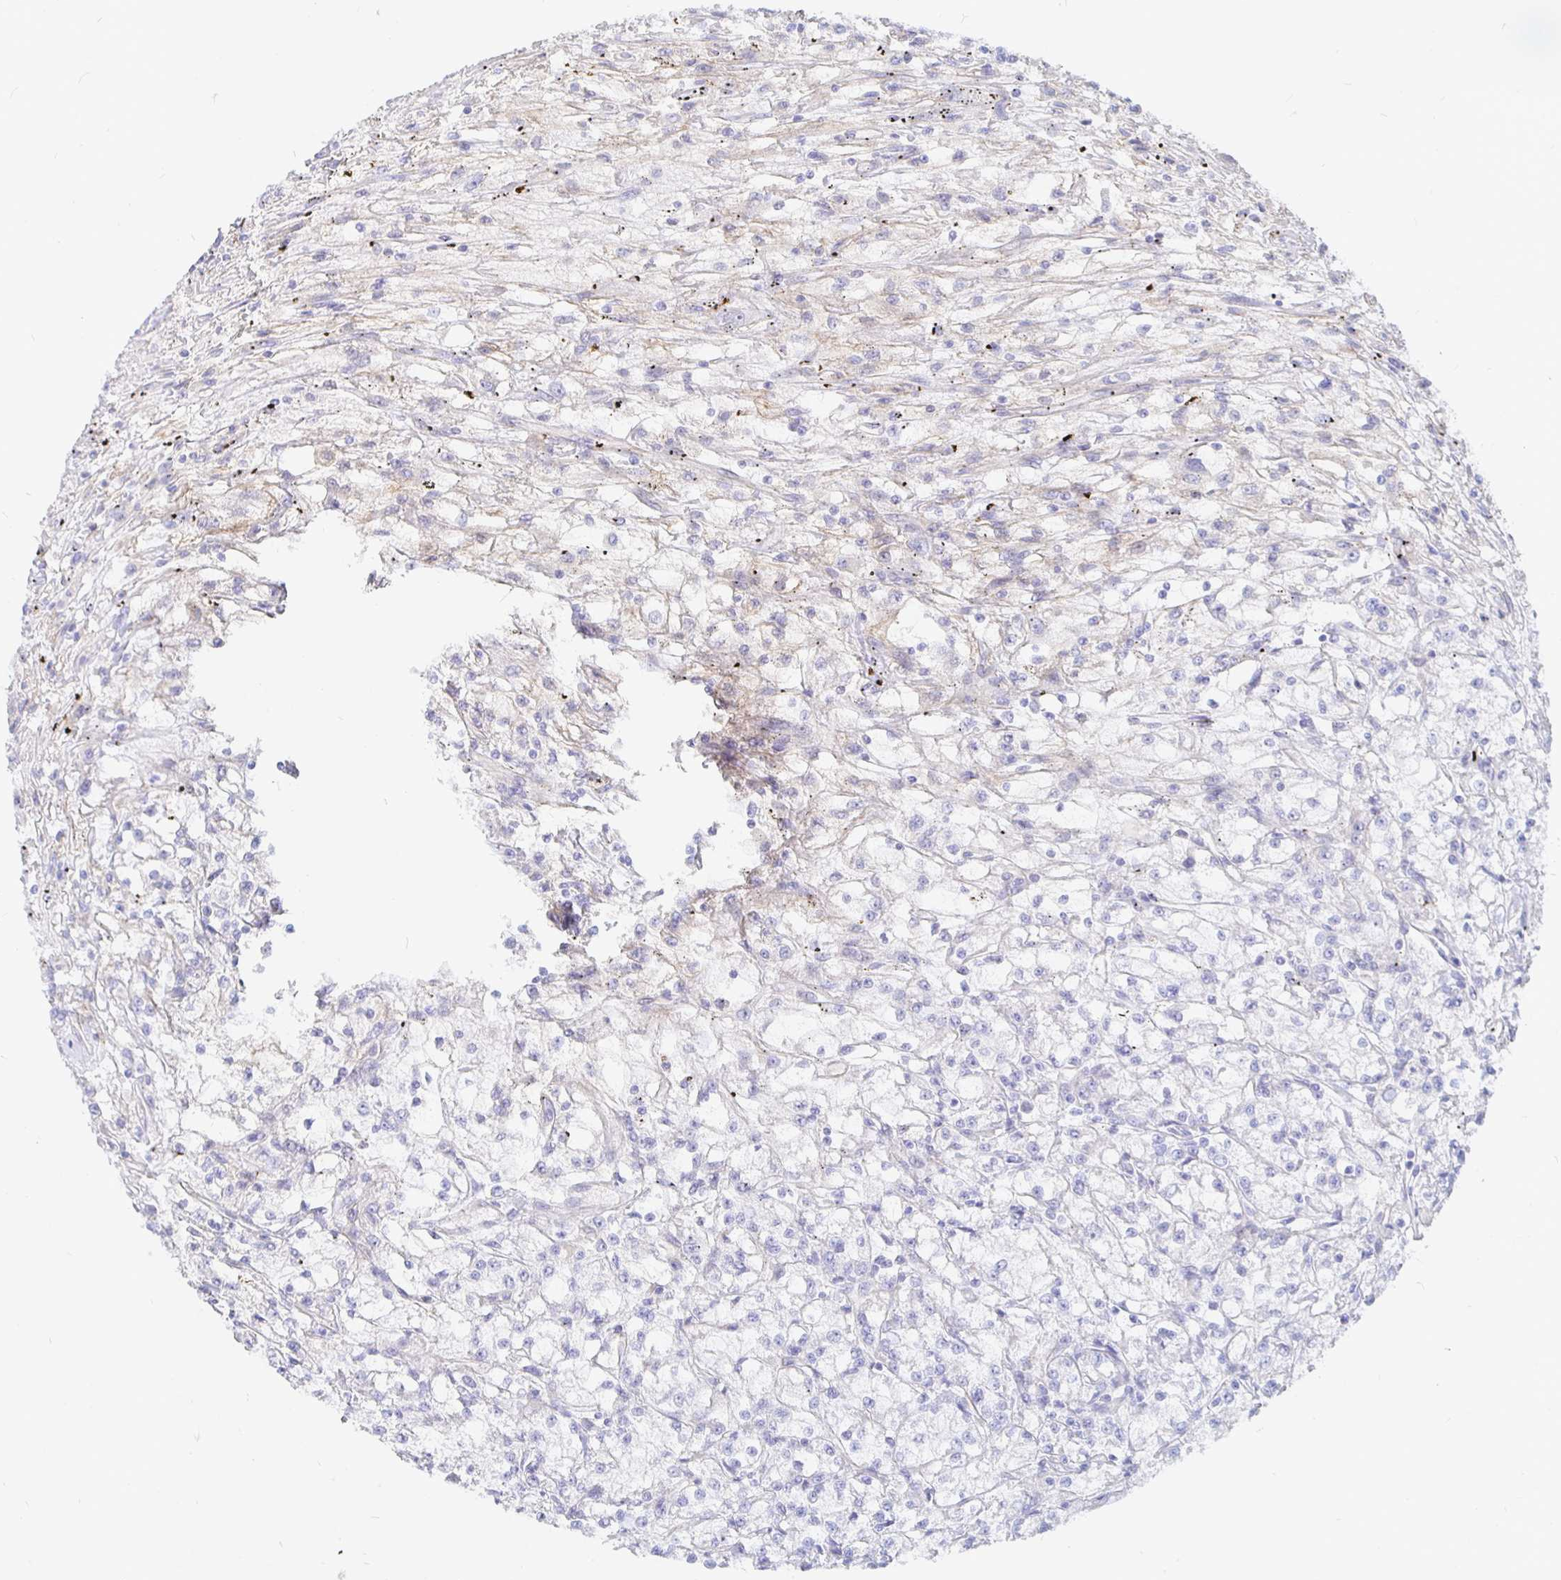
{"staining": {"intensity": "negative", "quantity": "none", "location": "none"}, "tissue": "renal cancer", "cell_type": "Tumor cells", "image_type": "cancer", "snomed": [{"axis": "morphology", "description": "Adenocarcinoma, NOS"}, {"axis": "topography", "description": "Kidney"}], "caption": "Renal cancer was stained to show a protein in brown. There is no significant staining in tumor cells. Brightfield microscopy of immunohistochemistry stained with DAB (3,3'-diaminobenzidine) (brown) and hematoxylin (blue), captured at high magnification.", "gene": "COX16", "patient": {"sex": "female", "age": 59}}